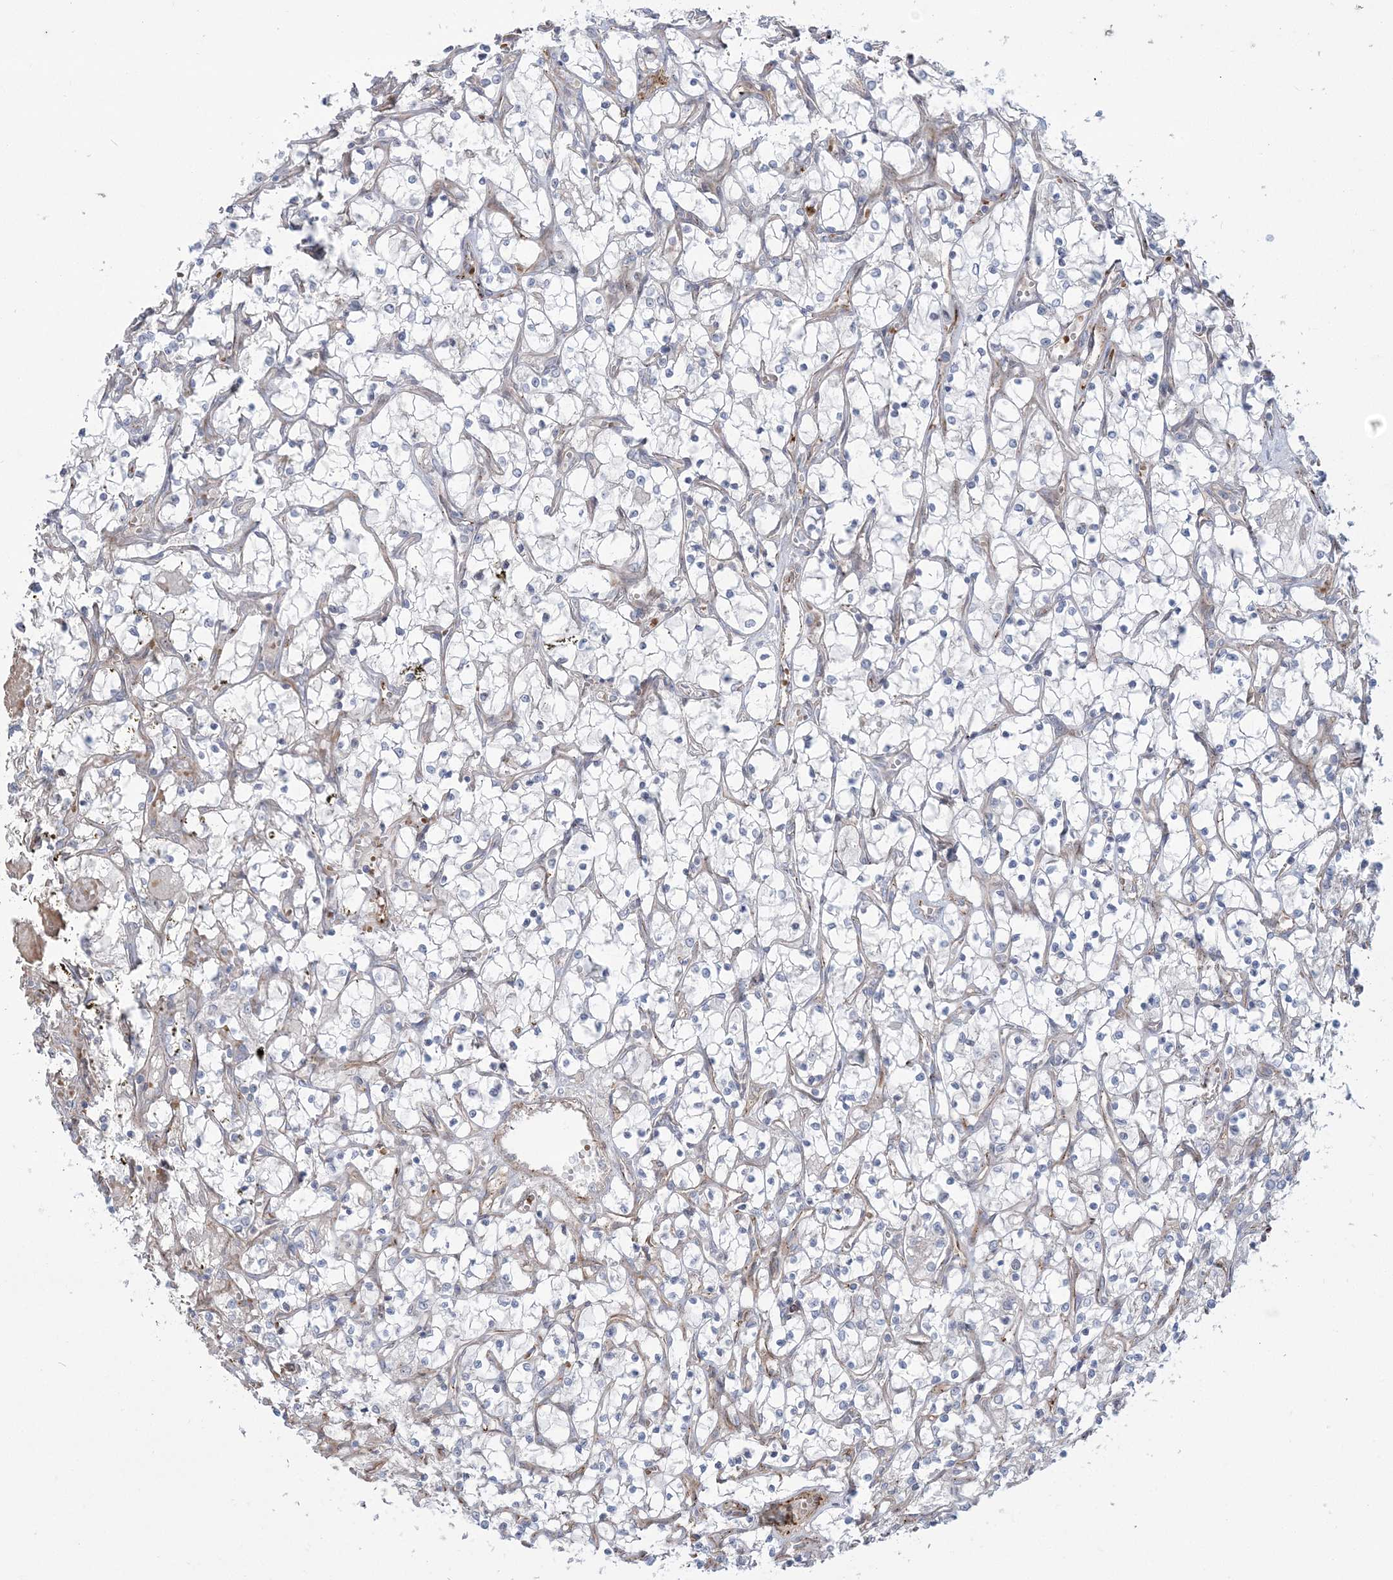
{"staining": {"intensity": "negative", "quantity": "none", "location": "none"}, "tissue": "renal cancer", "cell_type": "Tumor cells", "image_type": "cancer", "snomed": [{"axis": "morphology", "description": "Adenocarcinoma, NOS"}, {"axis": "topography", "description": "Kidney"}], "caption": "A high-resolution image shows immunohistochemistry (IHC) staining of renal adenocarcinoma, which reveals no significant positivity in tumor cells.", "gene": "NUDT9", "patient": {"sex": "female", "age": 69}}